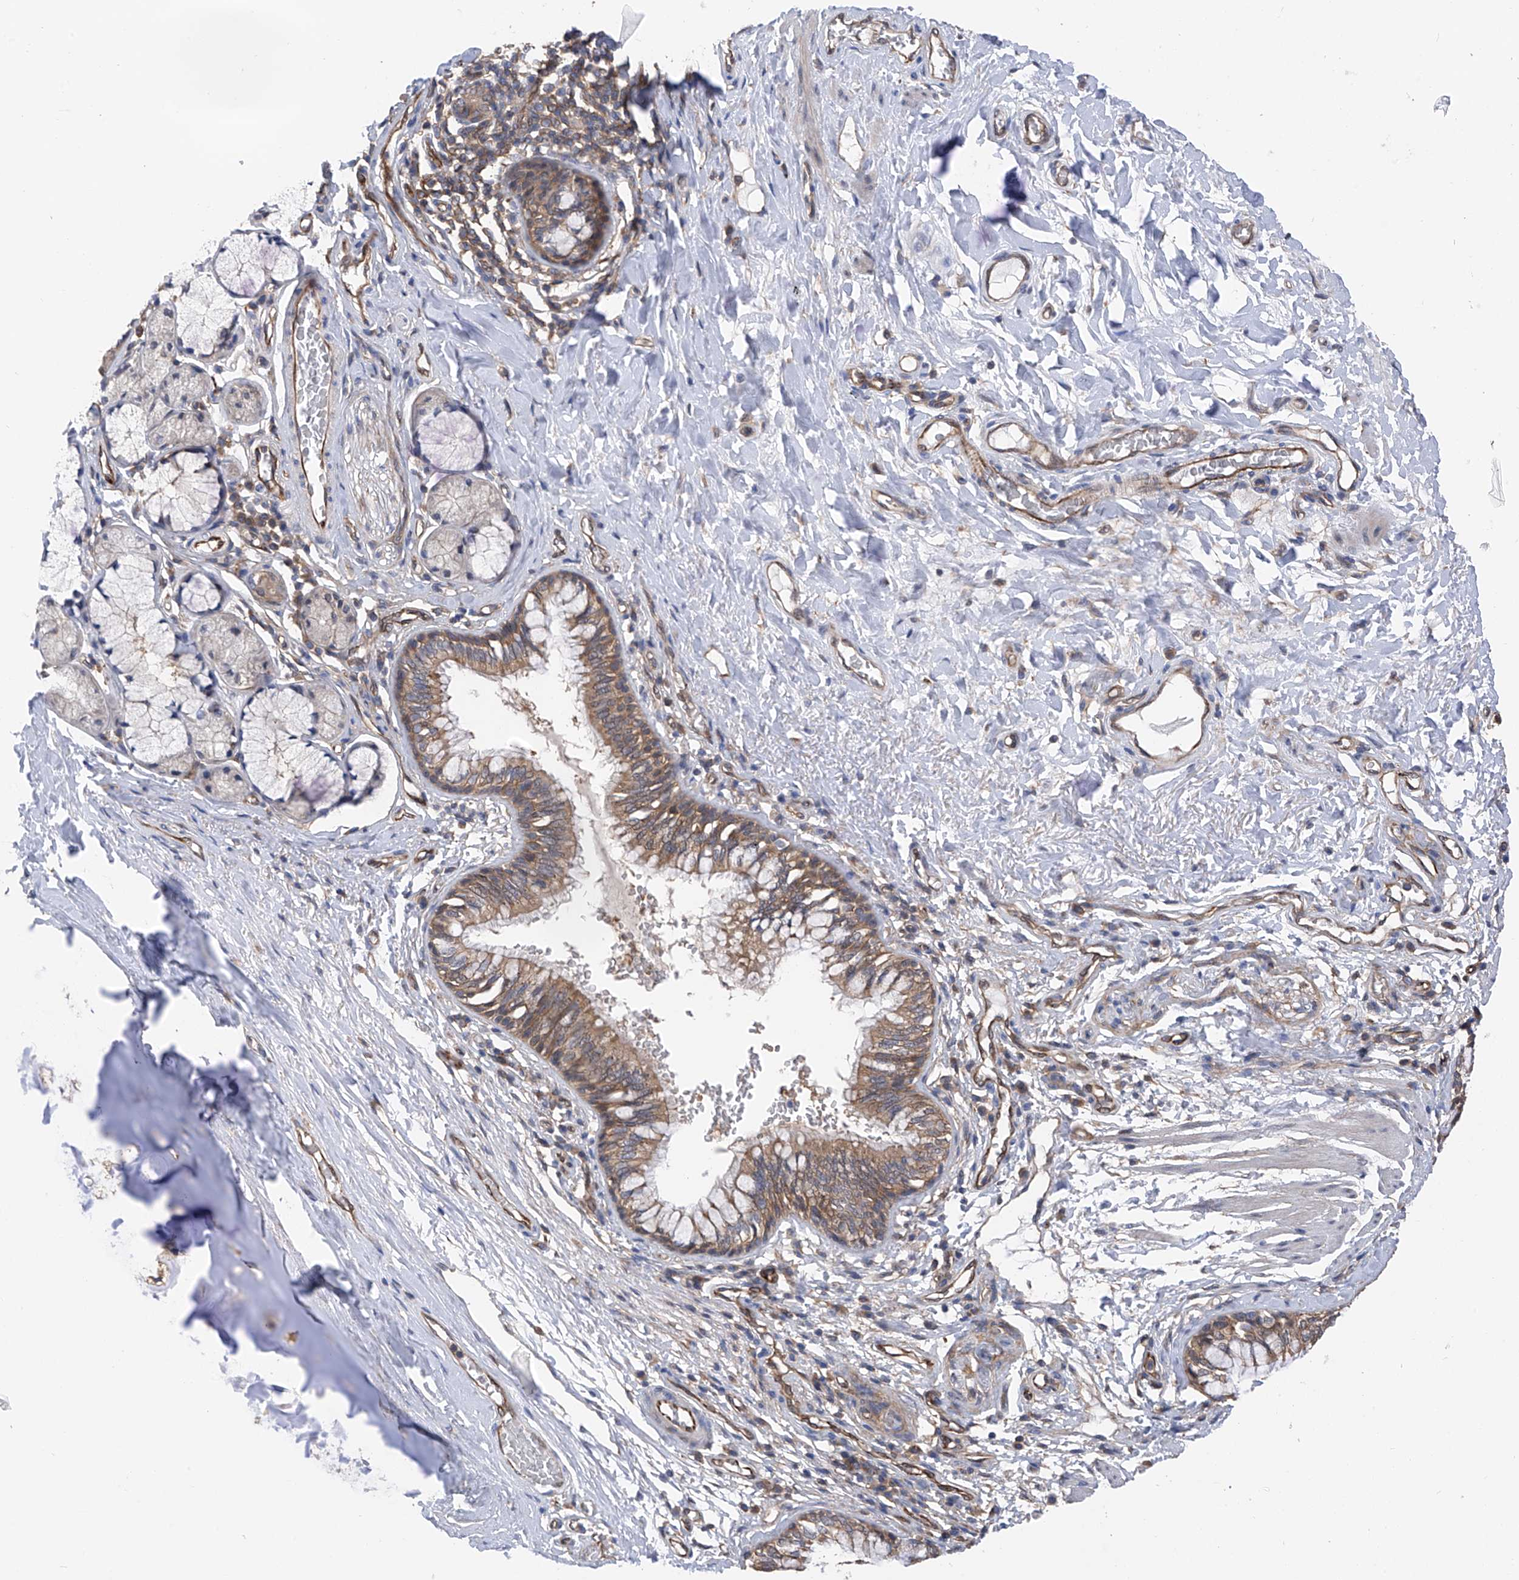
{"staining": {"intensity": "moderate", "quantity": ">75%", "location": "cytoplasmic/membranous"}, "tissue": "bronchus", "cell_type": "Respiratory epithelial cells", "image_type": "normal", "snomed": [{"axis": "morphology", "description": "Normal tissue, NOS"}, {"axis": "topography", "description": "Cartilage tissue"}, {"axis": "topography", "description": "Bronchus"}], "caption": "This histopathology image exhibits immunohistochemistry staining of unremarkable human bronchus, with medium moderate cytoplasmic/membranous expression in about >75% of respiratory epithelial cells.", "gene": "CHPF", "patient": {"sex": "female", "age": 36}}